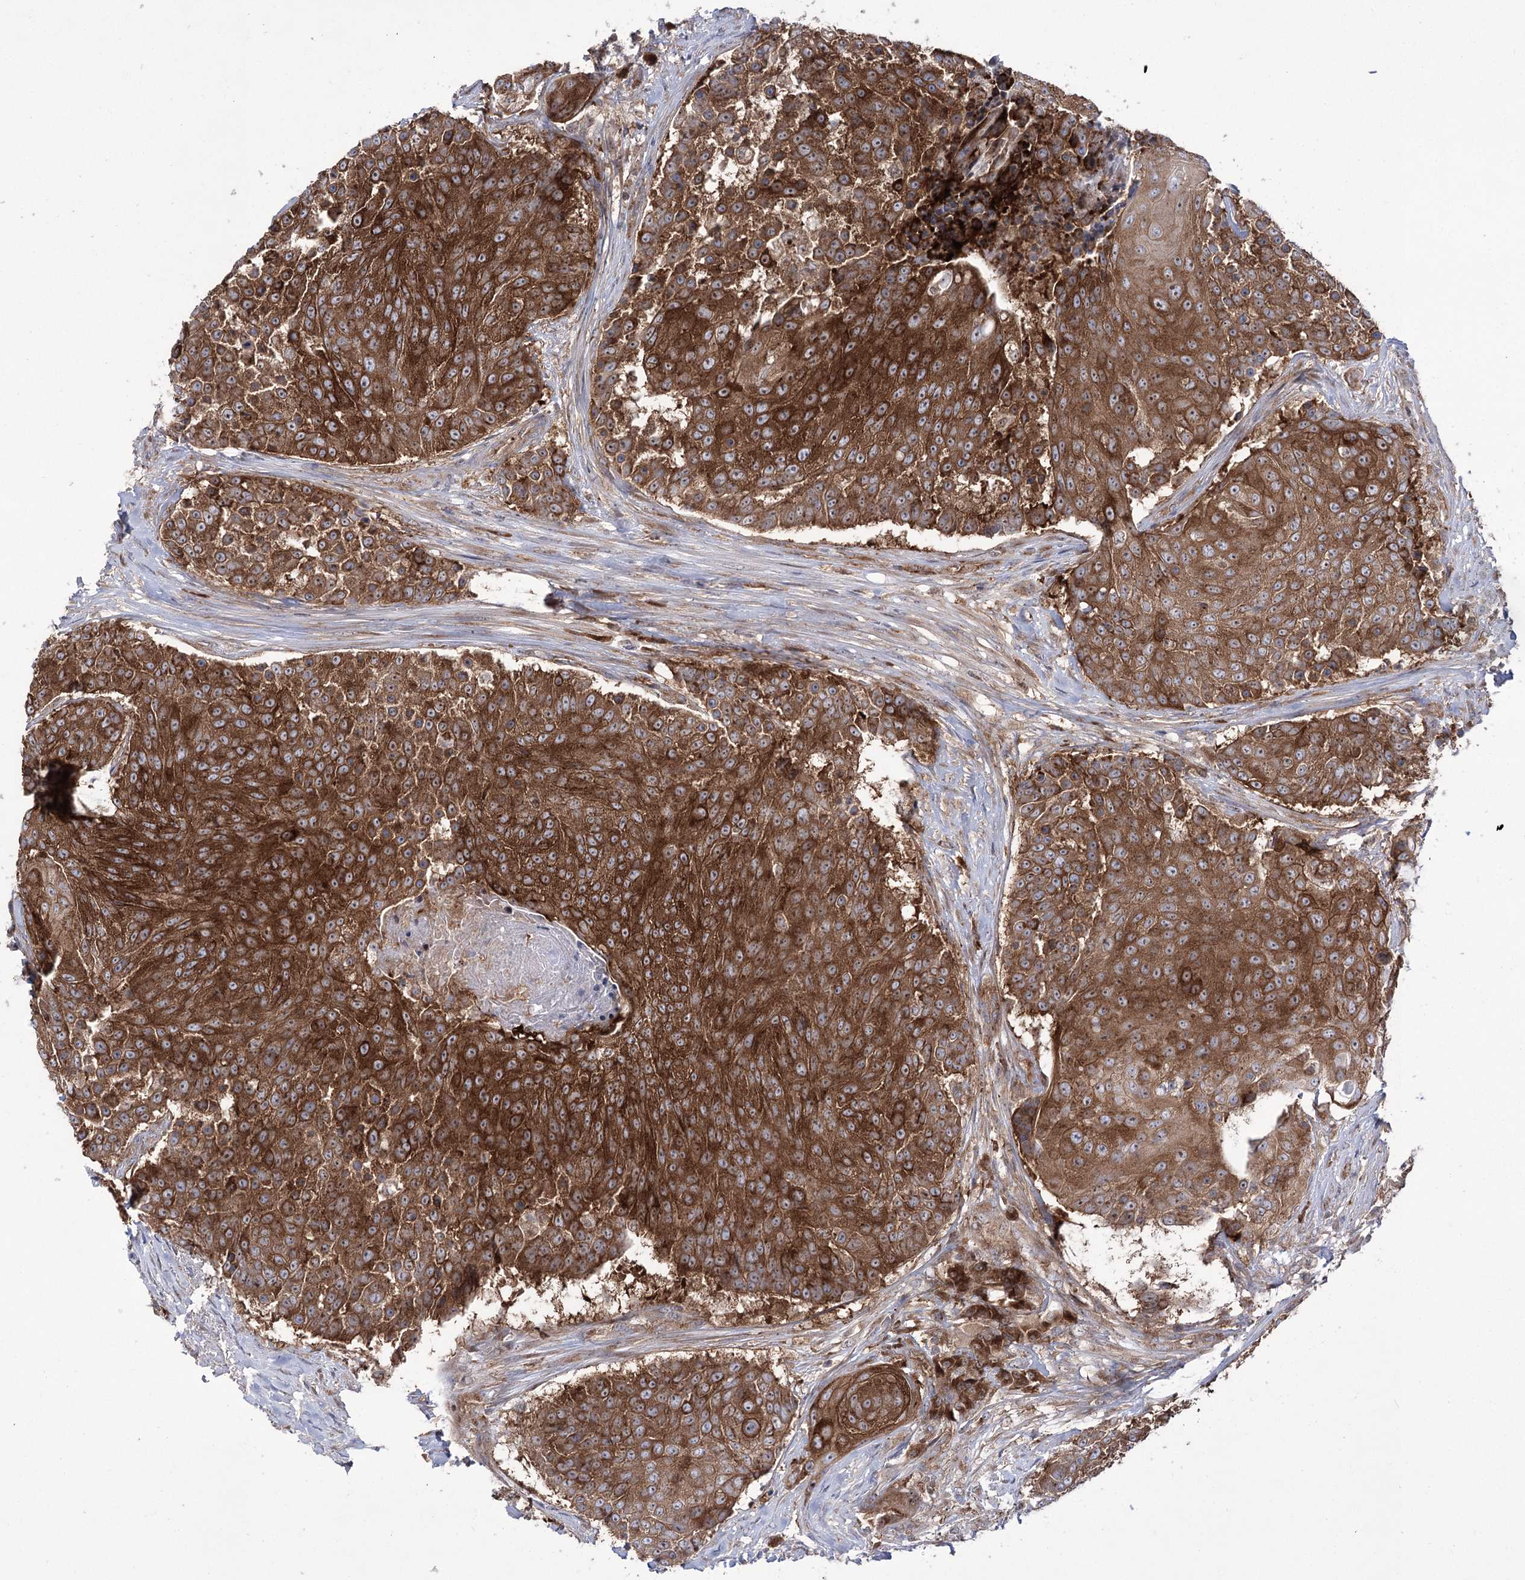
{"staining": {"intensity": "strong", "quantity": ">75%", "location": "cytoplasmic/membranous"}, "tissue": "urothelial cancer", "cell_type": "Tumor cells", "image_type": "cancer", "snomed": [{"axis": "morphology", "description": "Urothelial carcinoma, High grade"}, {"axis": "topography", "description": "Urinary bladder"}], "caption": "A high amount of strong cytoplasmic/membranous positivity is appreciated in approximately >75% of tumor cells in urothelial cancer tissue.", "gene": "ZNF622", "patient": {"sex": "female", "age": 63}}